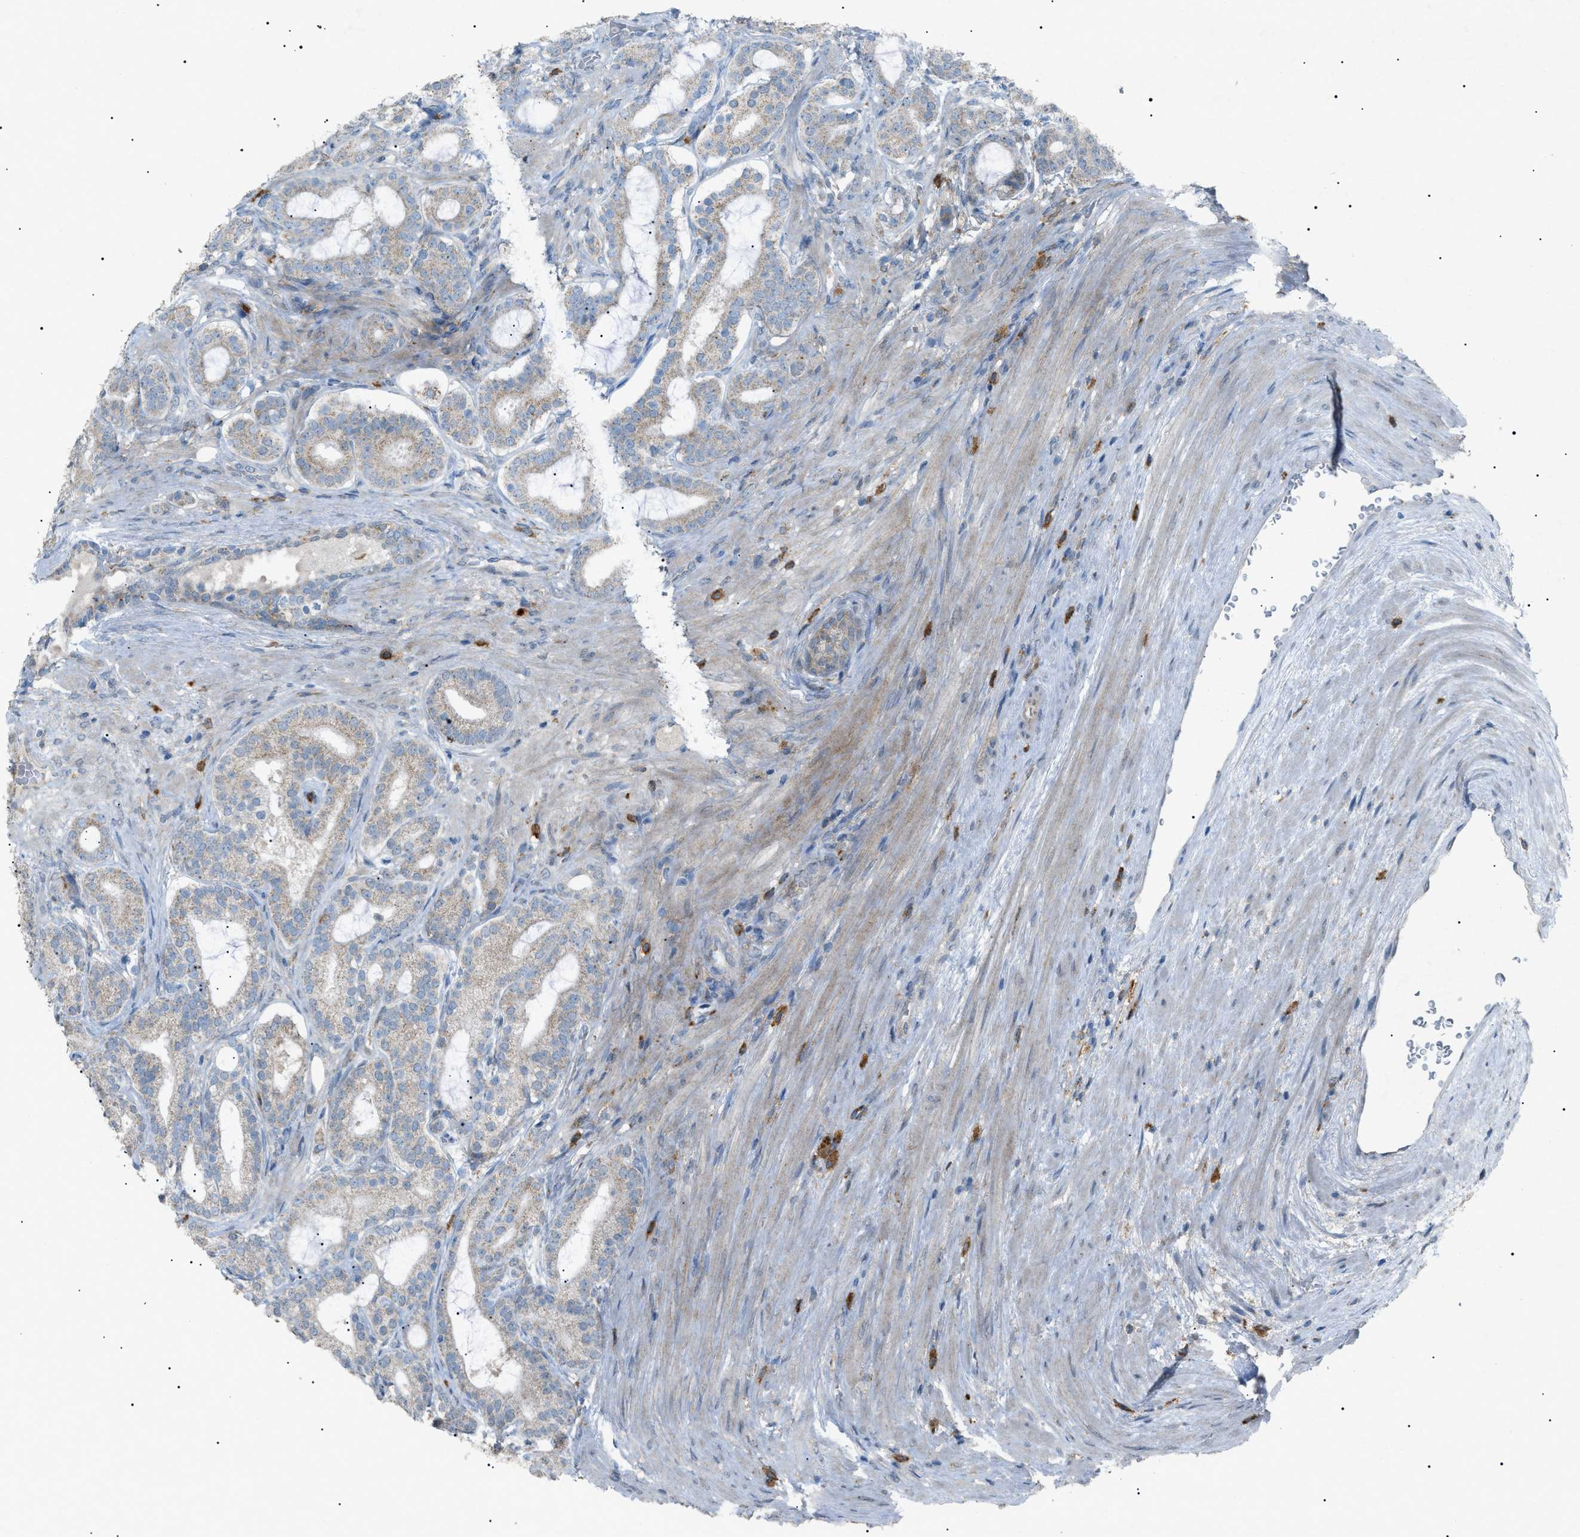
{"staining": {"intensity": "weak", "quantity": "25%-75%", "location": "cytoplasmic/membranous"}, "tissue": "prostate cancer", "cell_type": "Tumor cells", "image_type": "cancer", "snomed": [{"axis": "morphology", "description": "Adenocarcinoma, High grade"}, {"axis": "topography", "description": "Prostate"}], "caption": "Protein staining of prostate cancer tissue shows weak cytoplasmic/membranous expression in approximately 25%-75% of tumor cells.", "gene": "BTK", "patient": {"sex": "male", "age": 60}}